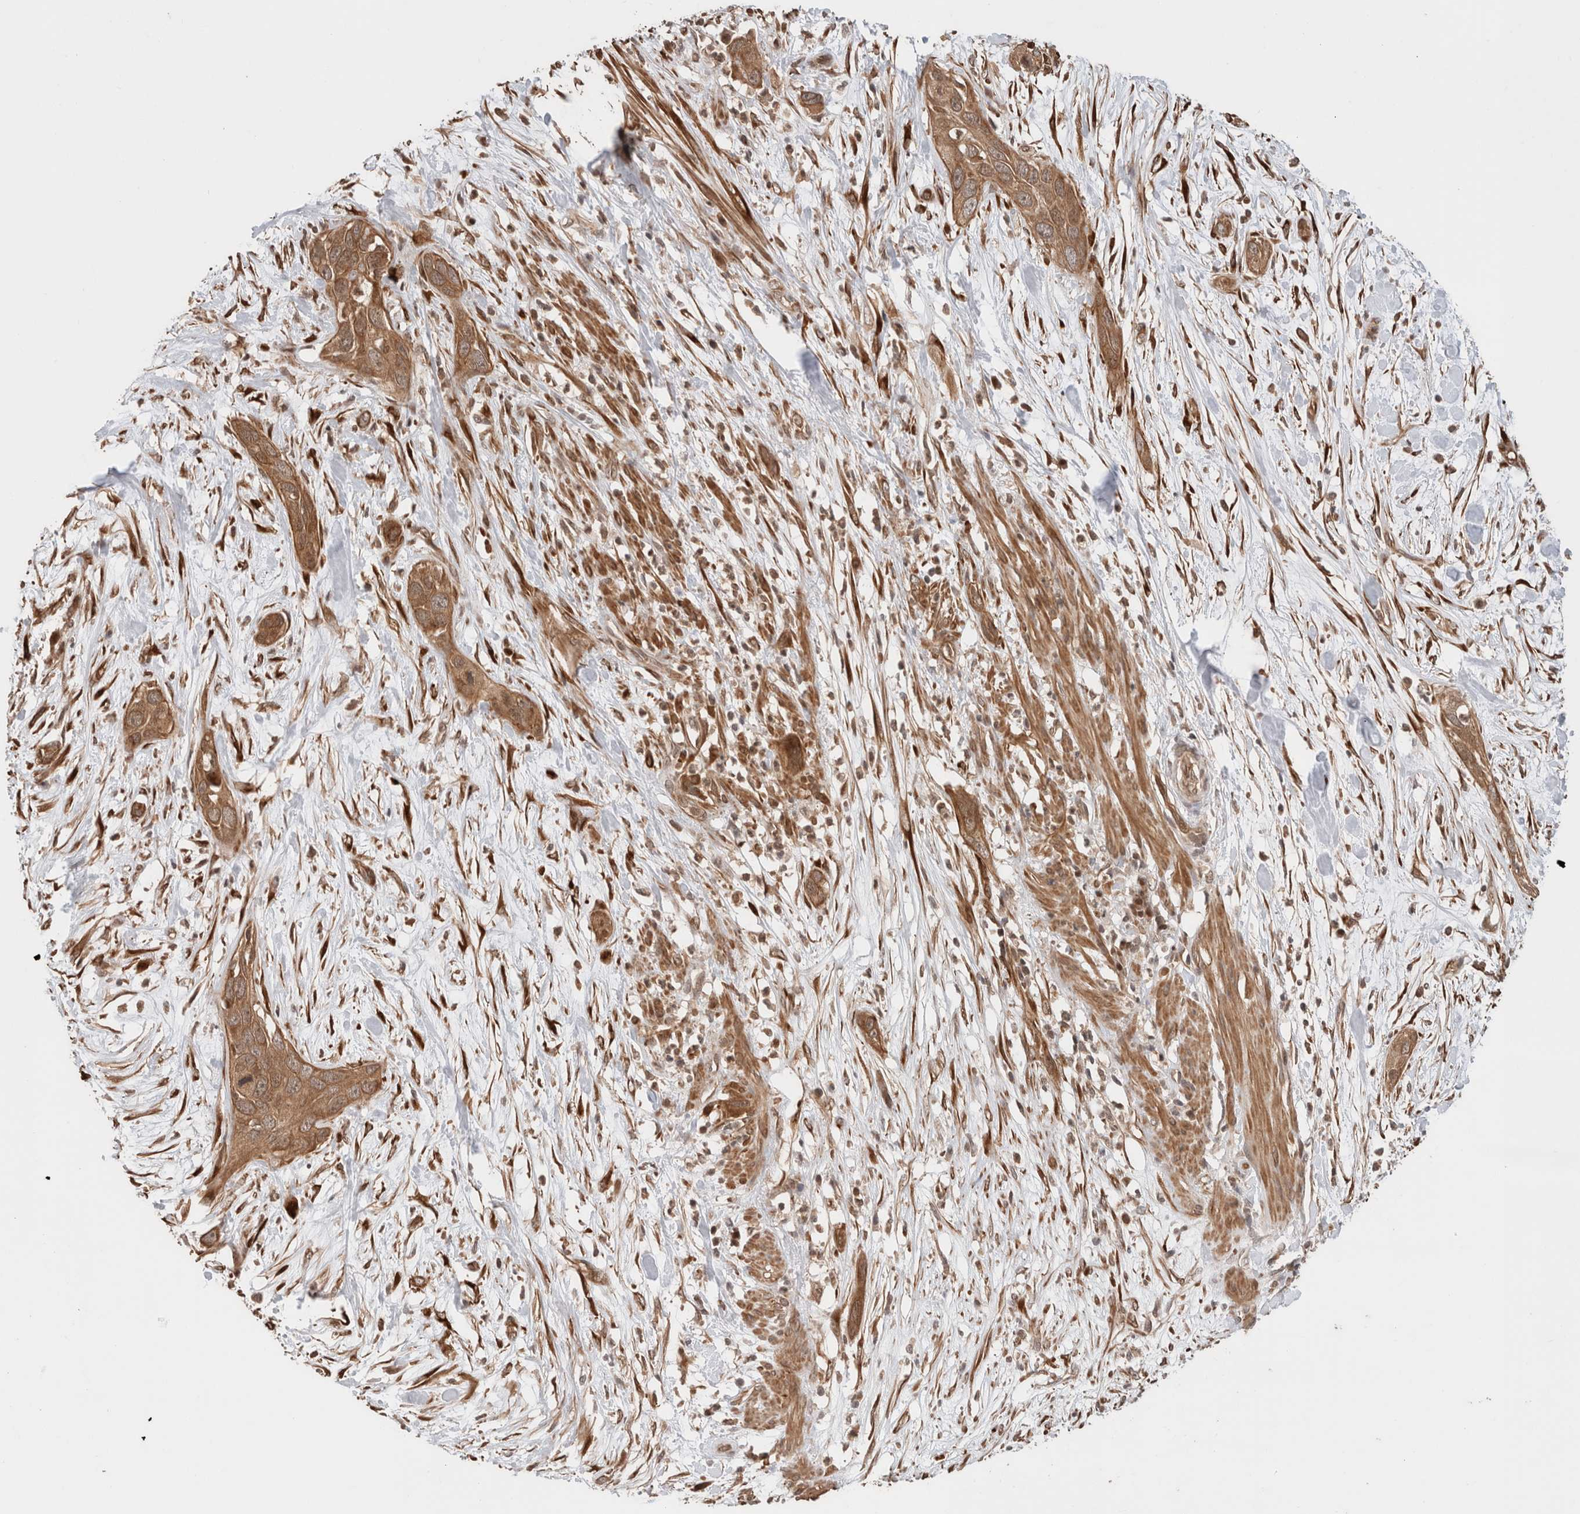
{"staining": {"intensity": "moderate", "quantity": ">75%", "location": "cytoplasmic/membranous"}, "tissue": "pancreatic cancer", "cell_type": "Tumor cells", "image_type": "cancer", "snomed": [{"axis": "morphology", "description": "Adenocarcinoma, NOS"}, {"axis": "topography", "description": "Pancreas"}], "caption": "A photomicrograph showing moderate cytoplasmic/membranous positivity in approximately >75% of tumor cells in pancreatic cancer (adenocarcinoma), as visualized by brown immunohistochemical staining.", "gene": "ZNF649", "patient": {"sex": "female", "age": 60}}